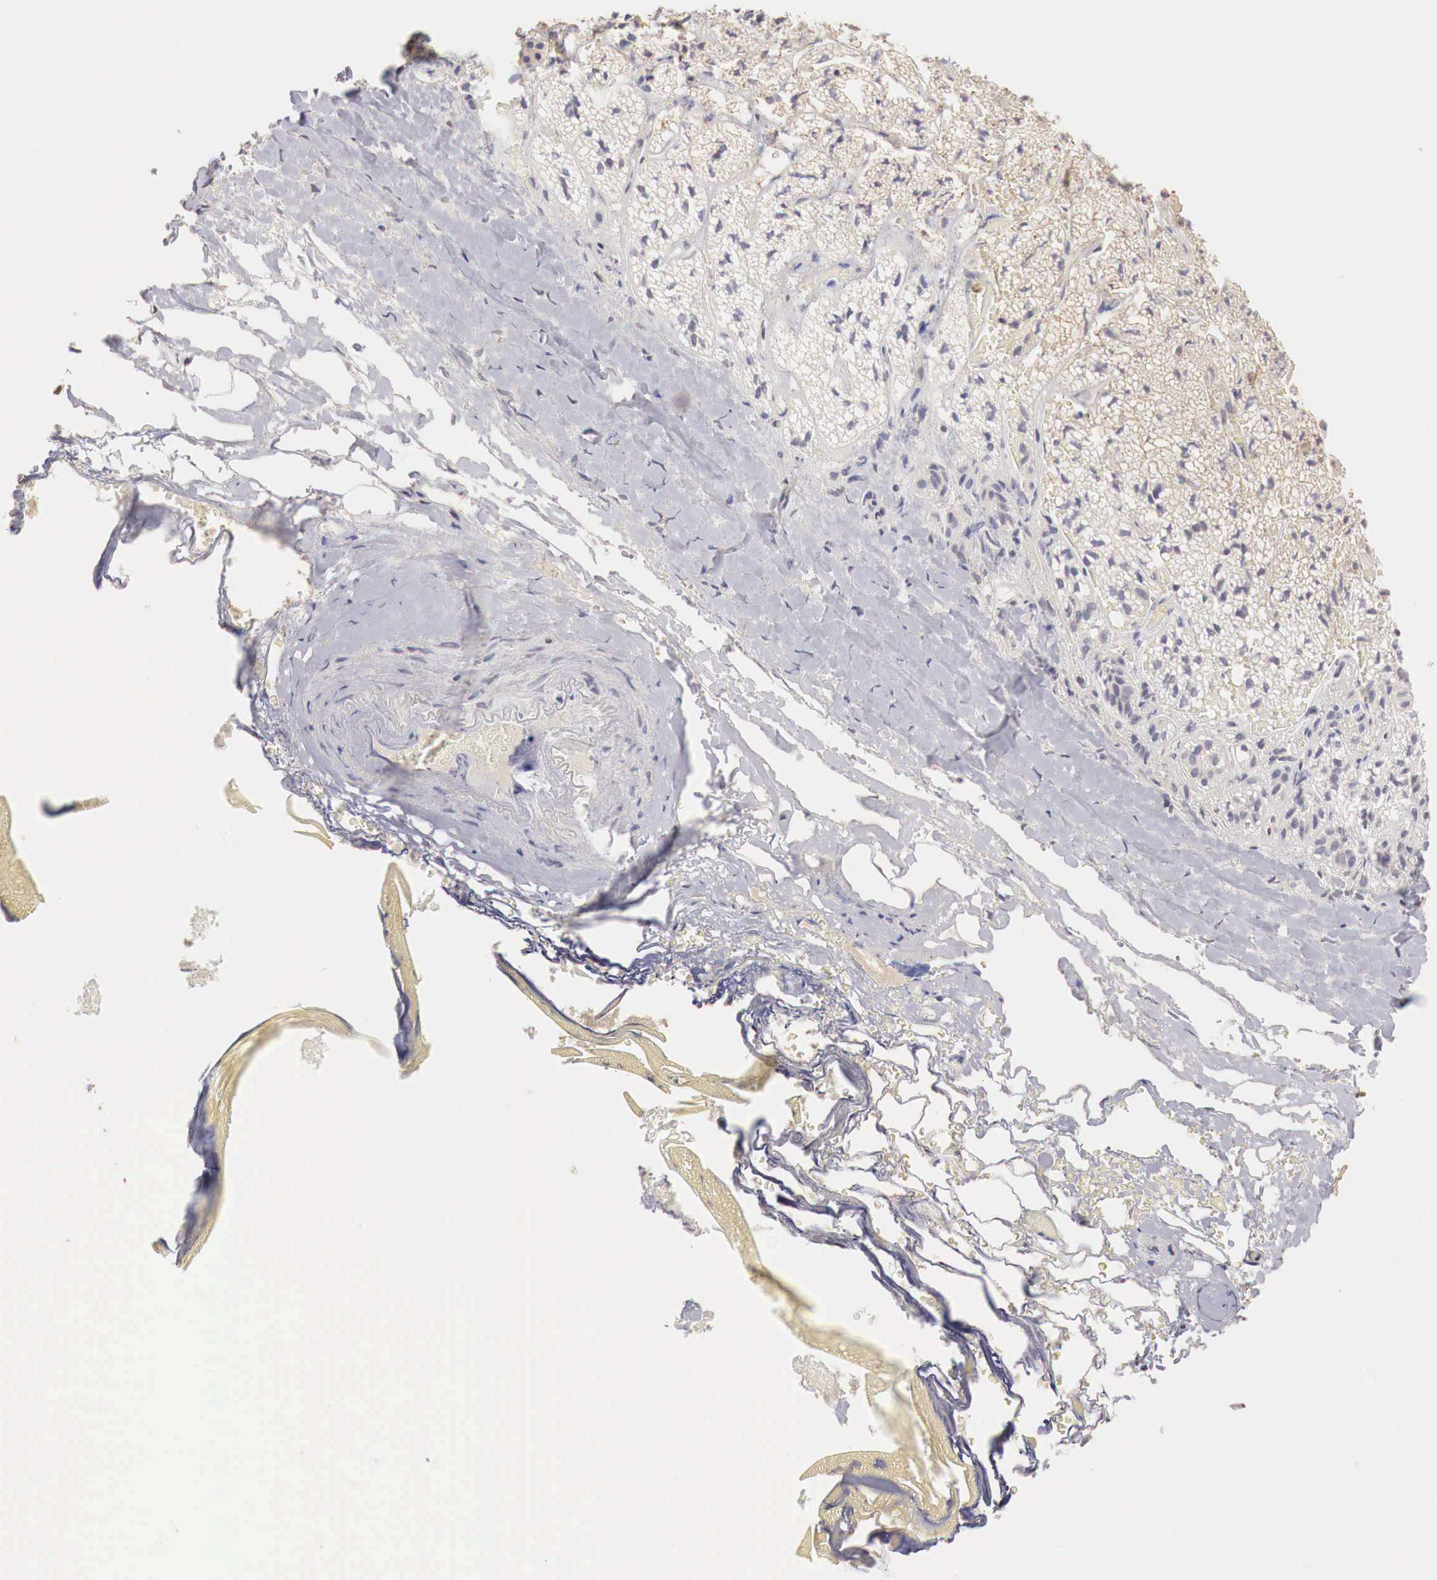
{"staining": {"intensity": "weak", "quantity": ">75%", "location": "cytoplasmic/membranous"}, "tissue": "adrenal gland", "cell_type": "Glandular cells", "image_type": "normal", "snomed": [{"axis": "morphology", "description": "Normal tissue, NOS"}, {"axis": "topography", "description": "Adrenal gland"}], "caption": "Protein staining of benign adrenal gland shows weak cytoplasmic/membranous expression in about >75% of glandular cells. The staining was performed using DAB (3,3'-diaminobenzidine), with brown indicating positive protein expression. Nuclei are stained blue with hematoxylin.", "gene": "TBC1D9", "patient": {"sex": "male", "age": 53}}